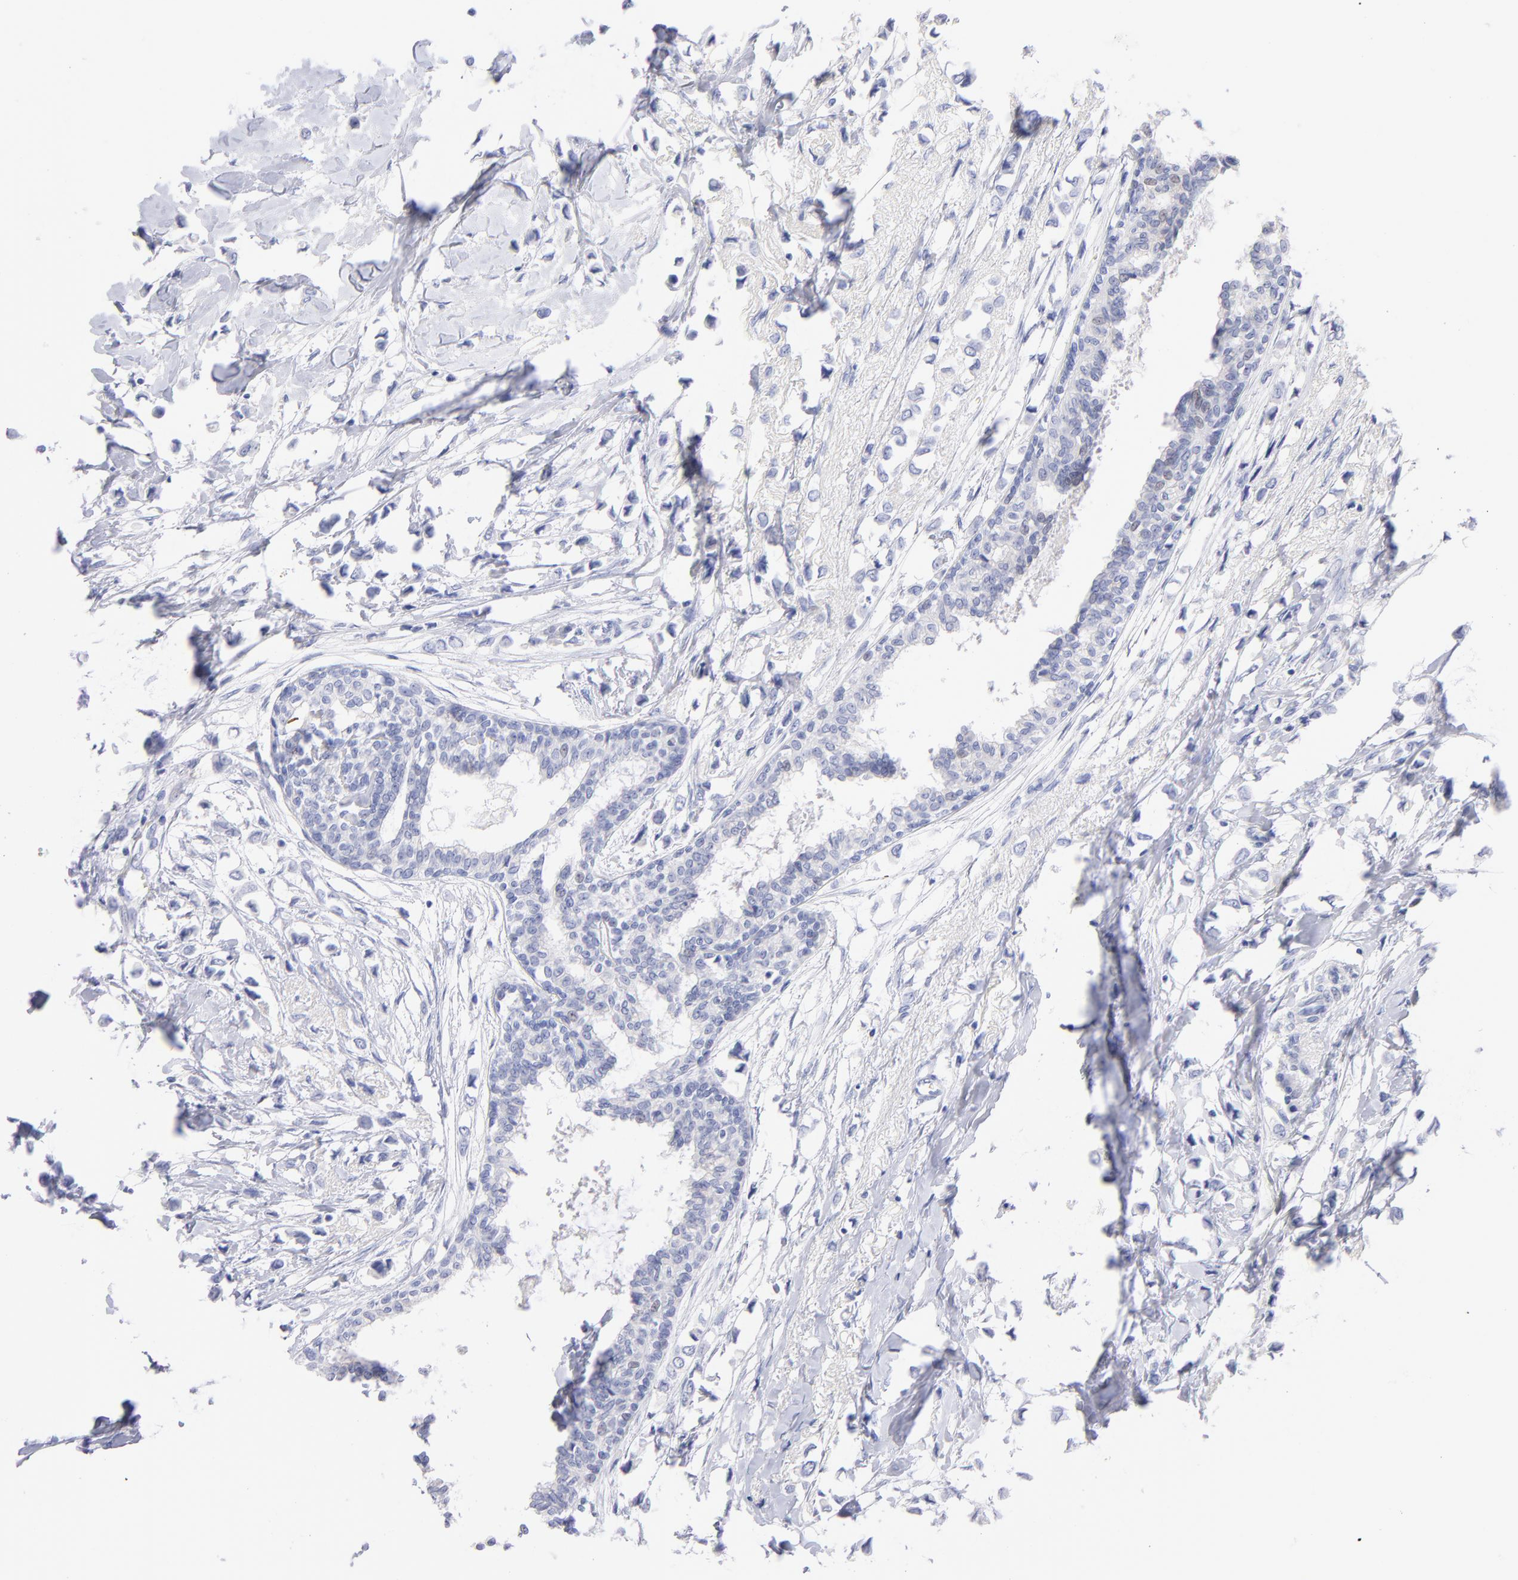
{"staining": {"intensity": "negative", "quantity": "none", "location": "none"}, "tissue": "breast cancer", "cell_type": "Tumor cells", "image_type": "cancer", "snomed": [{"axis": "morphology", "description": "Lobular carcinoma"}, {"axis": "topography", "description": "Breast"}], "caption": "Breast lobular carcinoma stained for a protein using immunohistochemistry exhibits no expression tumor cells.", "gene": "SCGN", "patient": {"sex": "female", "age": 51}}